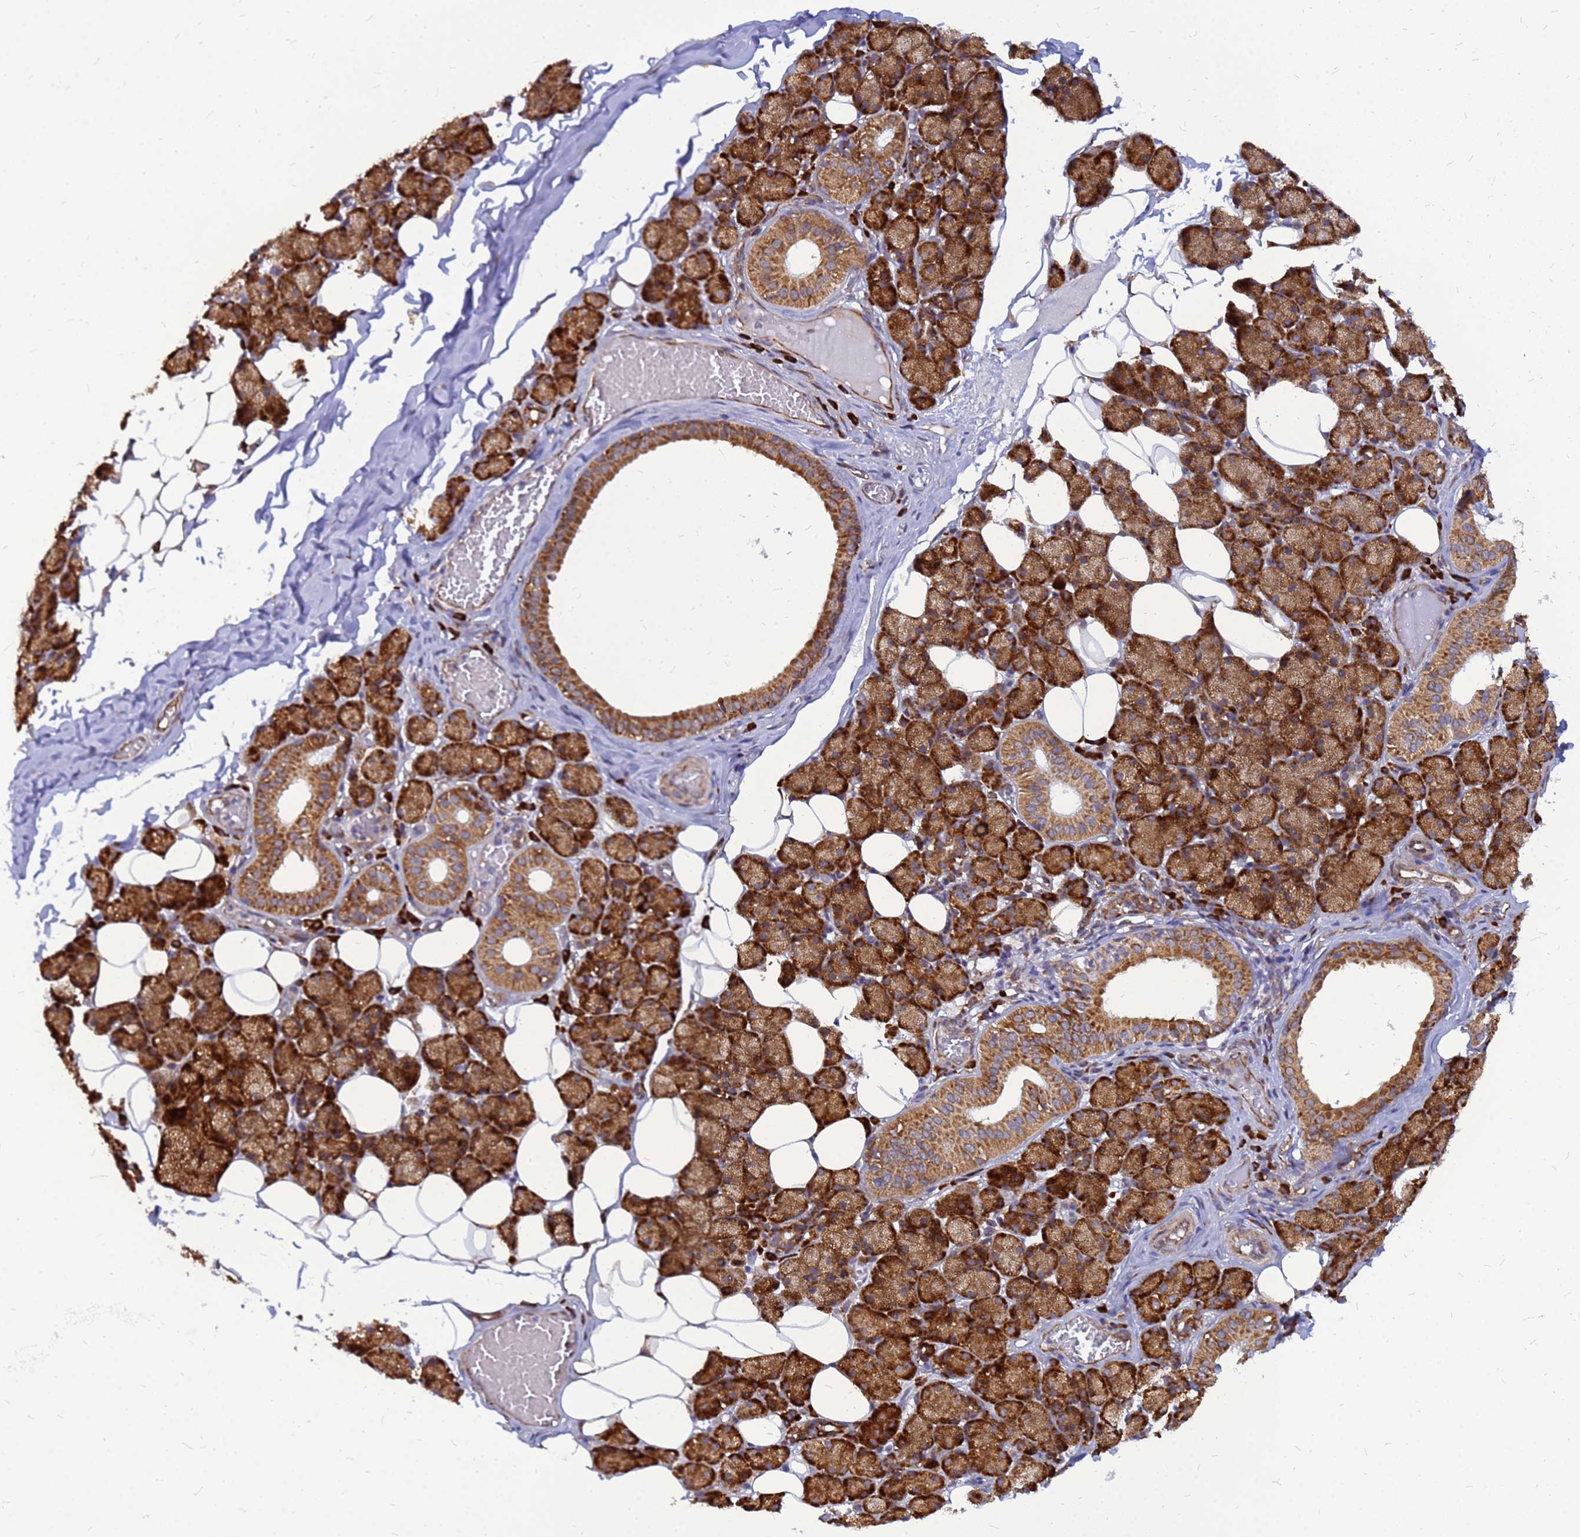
{"staining": {"intensity": "strong", "quantity": ">75%", "location": "cytoplasmic/membranous"}, "tissue": "salivary gland", "cell_type": "Glandular cells", "image_type": "normal", "snomed": [{"axis": "morphology", "description": "Normal tissue, NOS"}, {"axis": "topography", "description": "Salivary gland"}], "caption": "Immunohistochemical staining of normal salivary gland exhibits strong cytoplasmic/membranous protein staining in approximately >75% of glandular cells.", "gene": "RPL8", "patient": {"sex": "female", "age": 33}}